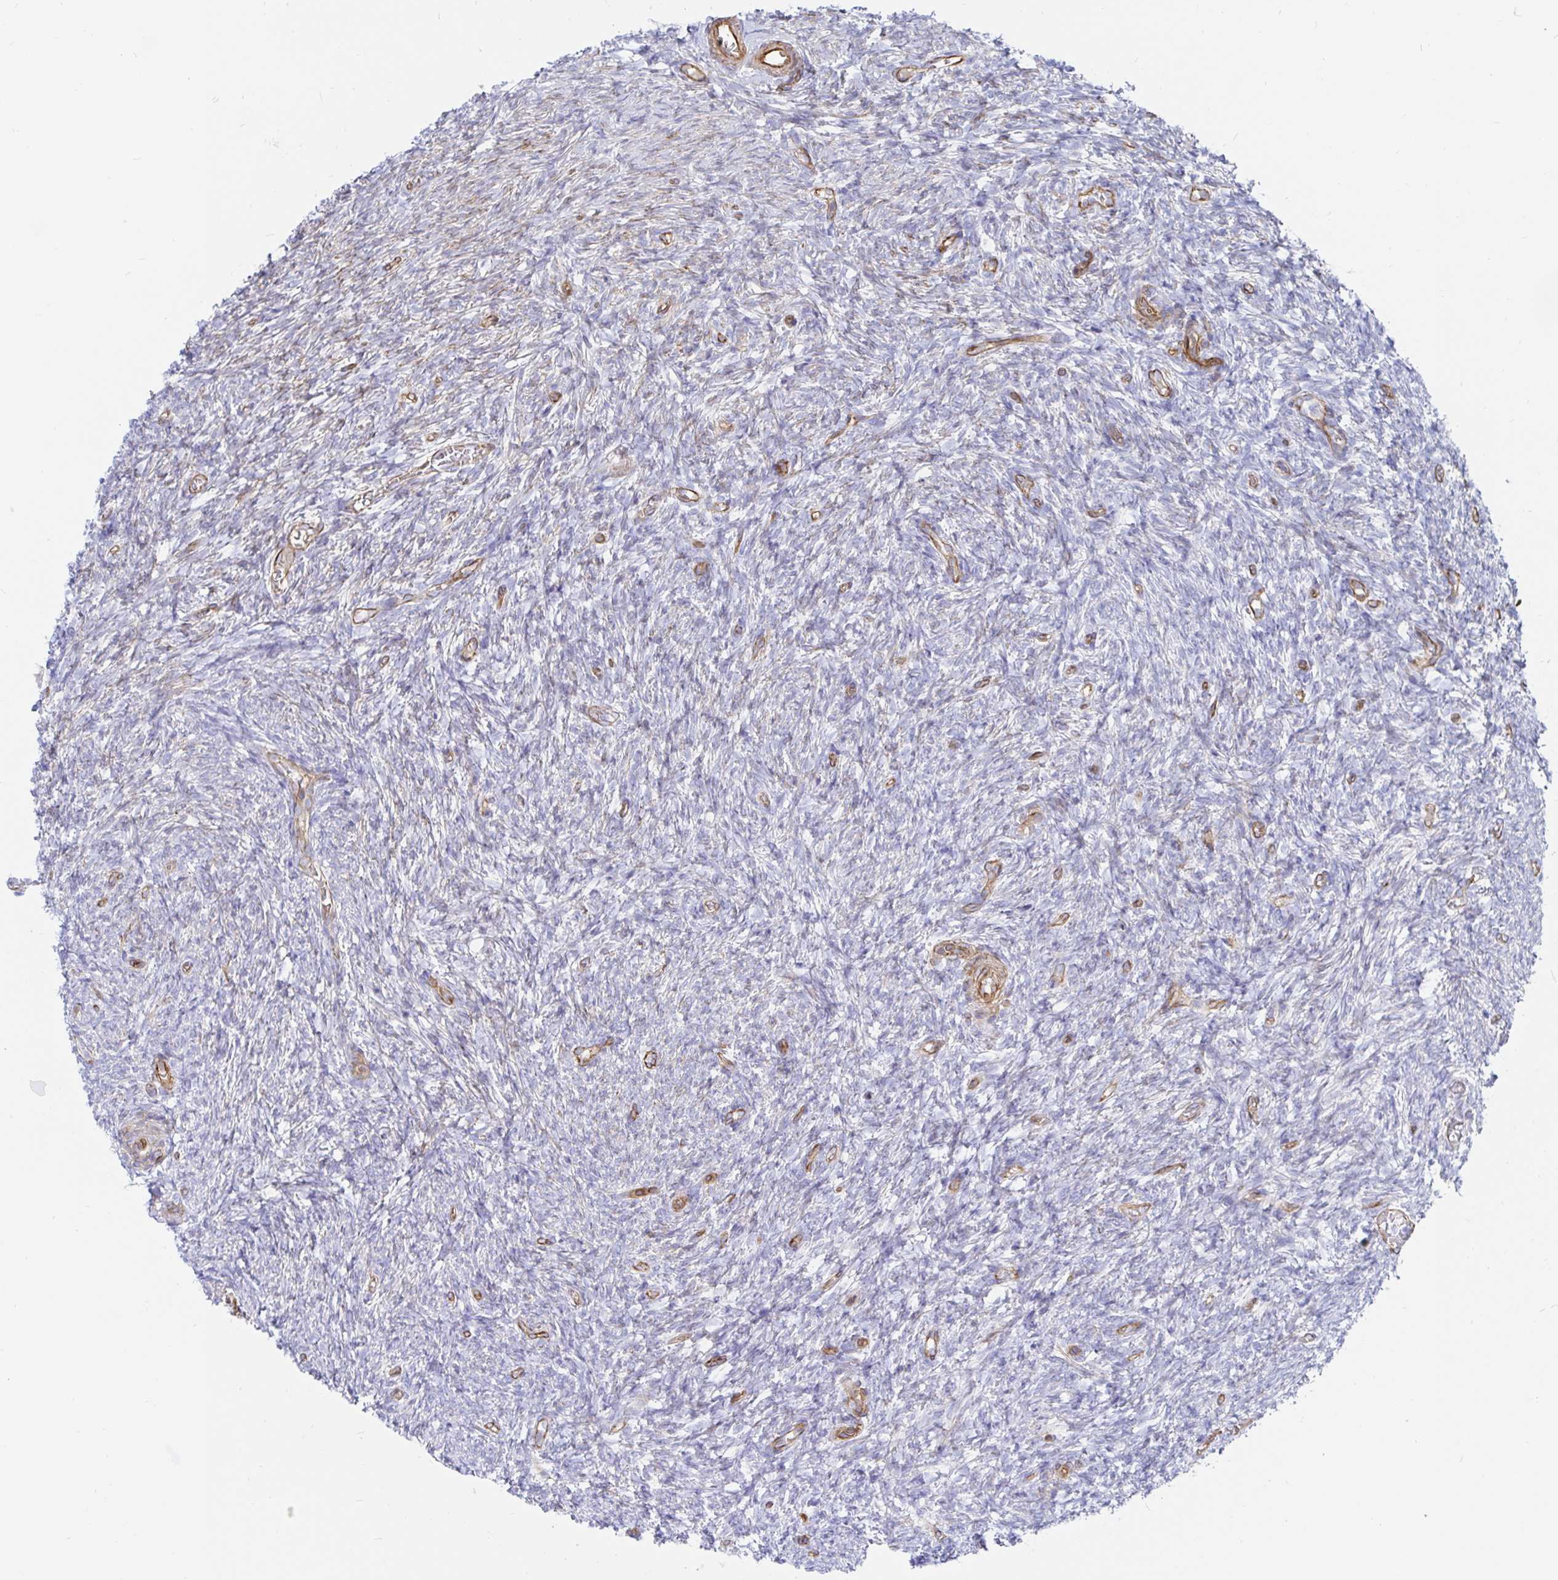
{"staining": {"intensity": "negative", "quantity": "none", "location": "none"}, "tissue": "ovary", "cell_type": "Follicle cells", "image_type": "normal", "snomed": [{"axis": "morphology", "description": "Normal tissue, NOS"}, {"axis": "topography", "description": "Ovary"}], "caption": "Immunohistochemistry (IHC) photomicrograph of benign human ovary stained for a protein (brown), which shows no positivity in follicle cells.", "gene": "COX16", "patient": {"sex": "female", "age": 39}}